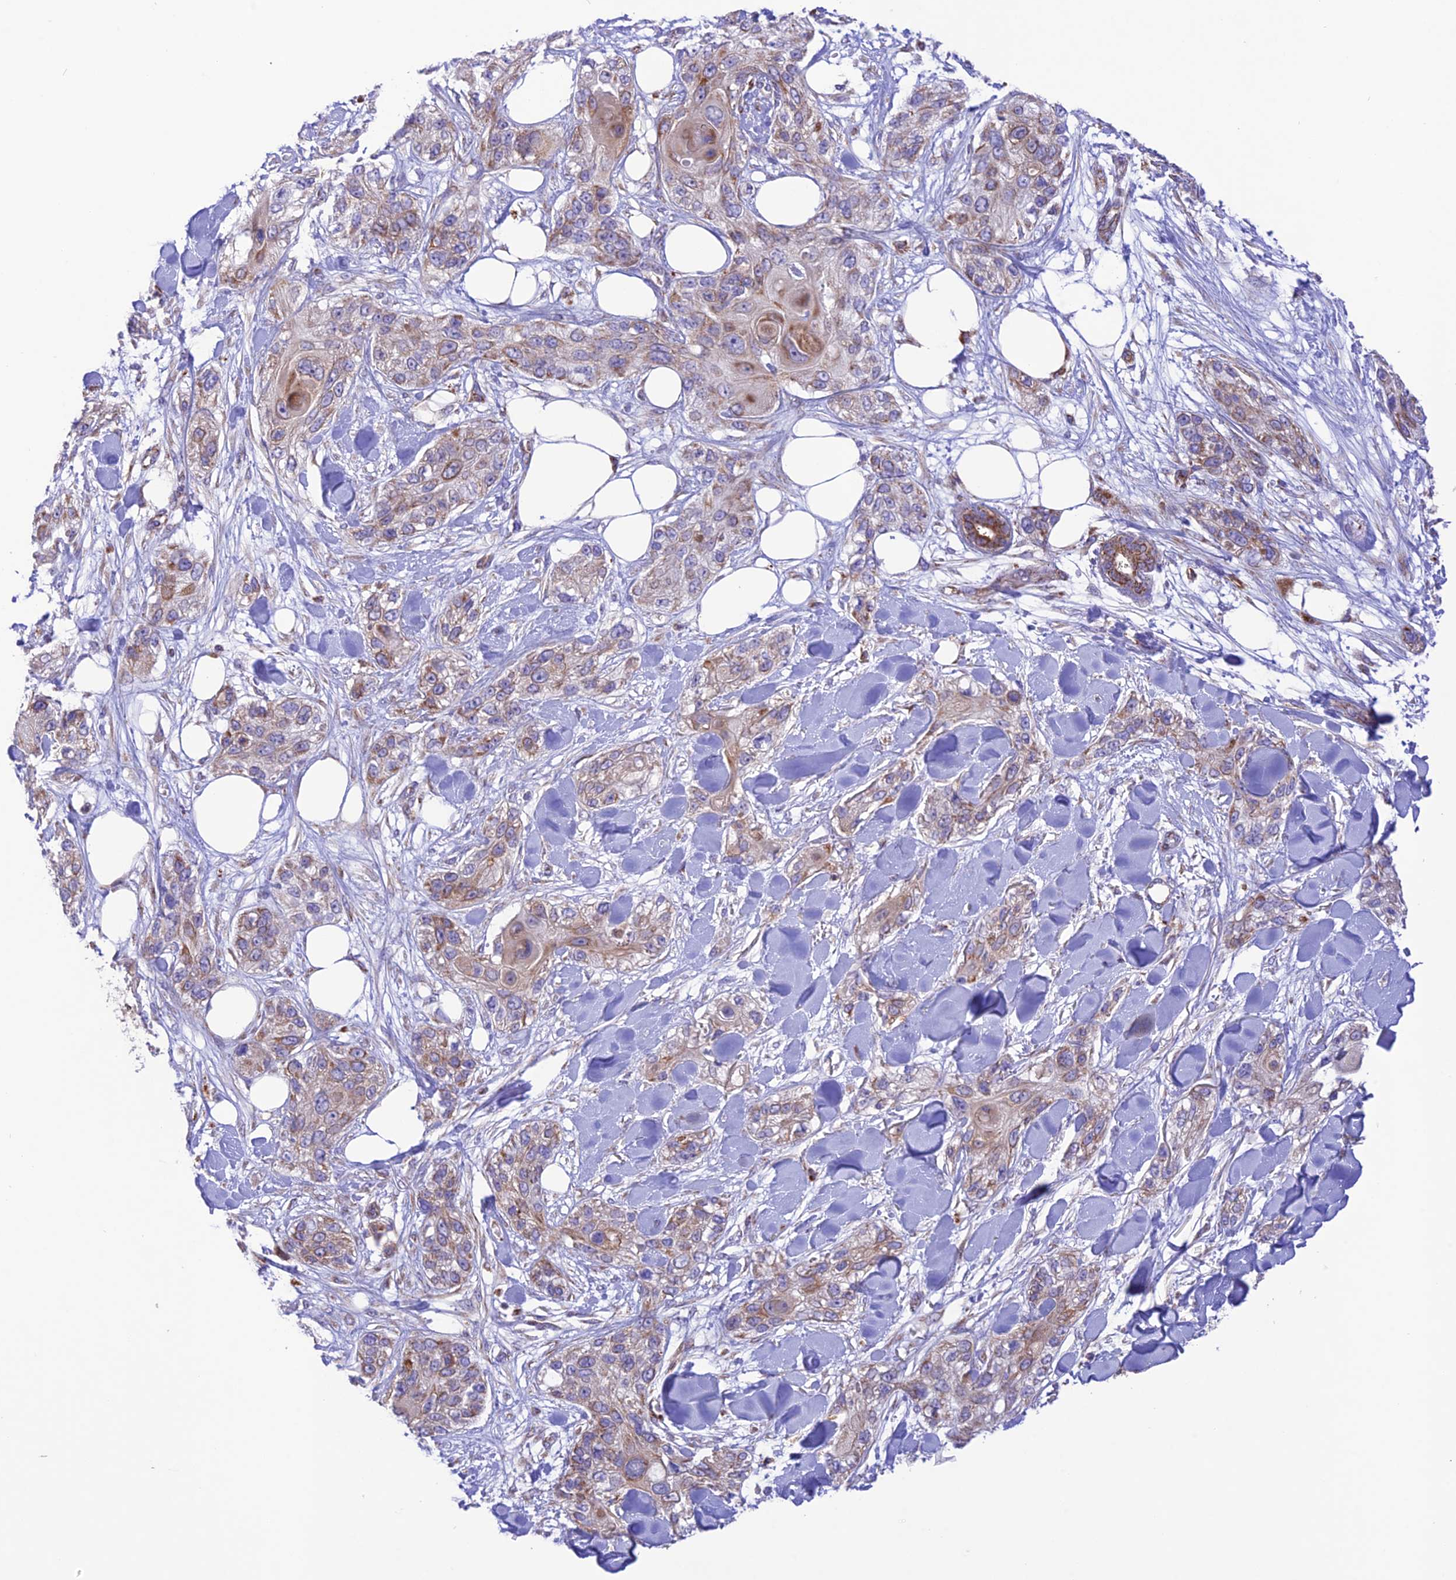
{"staining": {"intensity": "weak", "quantity": ">75%", "location": "cytoplasmic/membranous"}, "tissue": "skin cancer", "cell_type": "Tumor cells", "image_type": "cancer", "snomed": [{"axis": "morphology", "description": "Normal tissue, NOS"}, {"axis": "morphology", "description": "Squamous cell carcinoma, NOS"}, {"axis": "topography", "description": "Skin"}], "caption": "Immunohistochemical staining of human skin squamous cell carcinoma demonstrates low levels of weak cytoplasmic/membranous protein staining in approximately >75% of tumor cells. (Stains: DAB in brown, nuclei in blue, Microscopy: brightfield microscopy at high magnification).", "gene": "UAP1L1", "patient": {"sex": "male", "age": 72}}